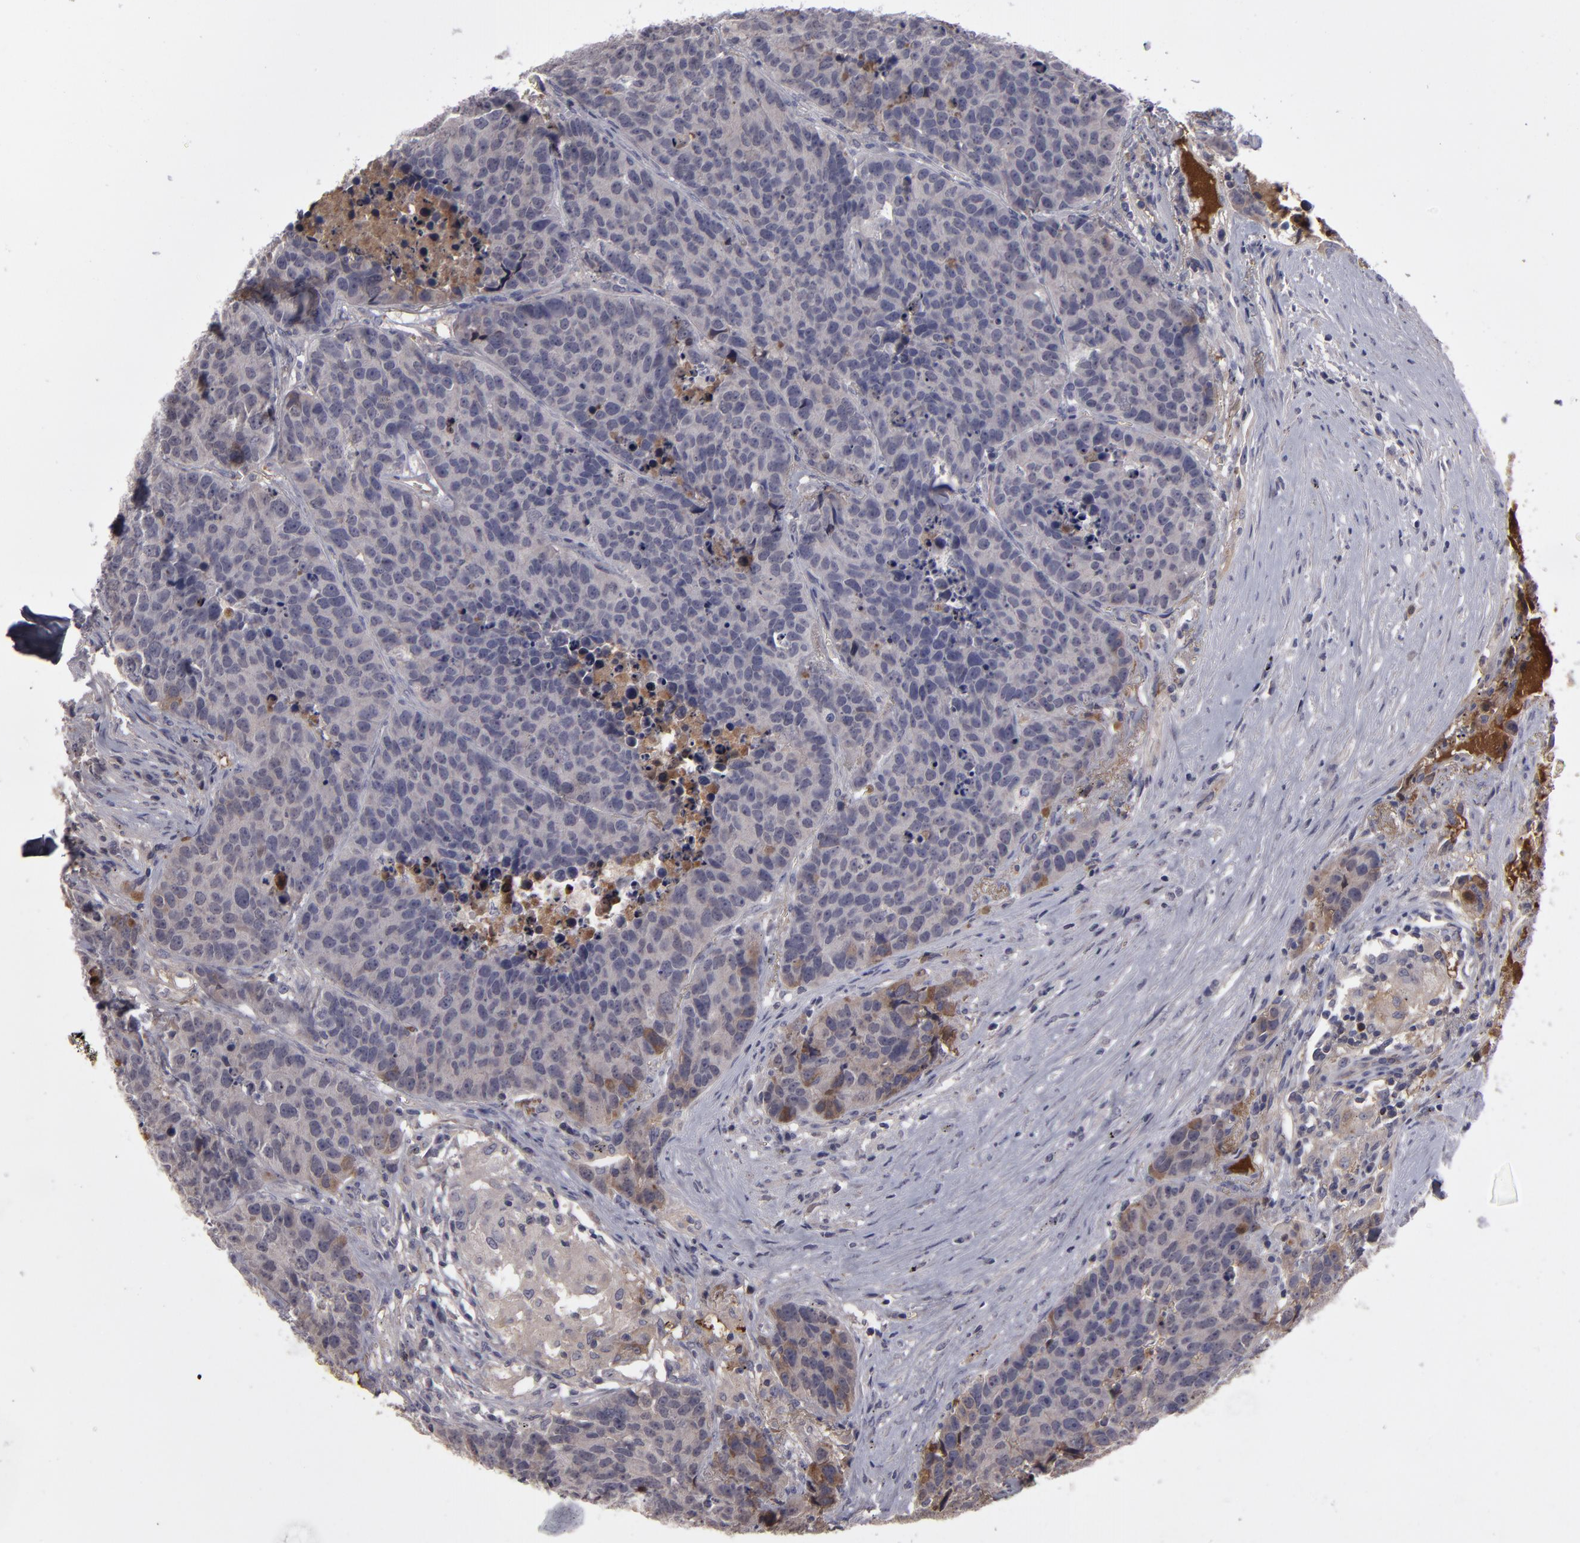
{"staining": {"intensity": "weak", "quantity": "<25%", "location": "cytoplasmic/membranous"}, "tissue": "carcinoid", "cell_type": "Tumor cells", "image_type": "cancer", "snomed": [{"axis": "morphology", "description": "Carcinoid, malignant, NOS"}, {"axis": "topography", "description": "Lung"}], "caption": "A high-resolution photomicrograph shows immunohistochemistry staining of carcinoid, which shows no significant staining in tumor cells.", "gene": "ITIH4", "patient": {"sex": "male", "age": 60}}